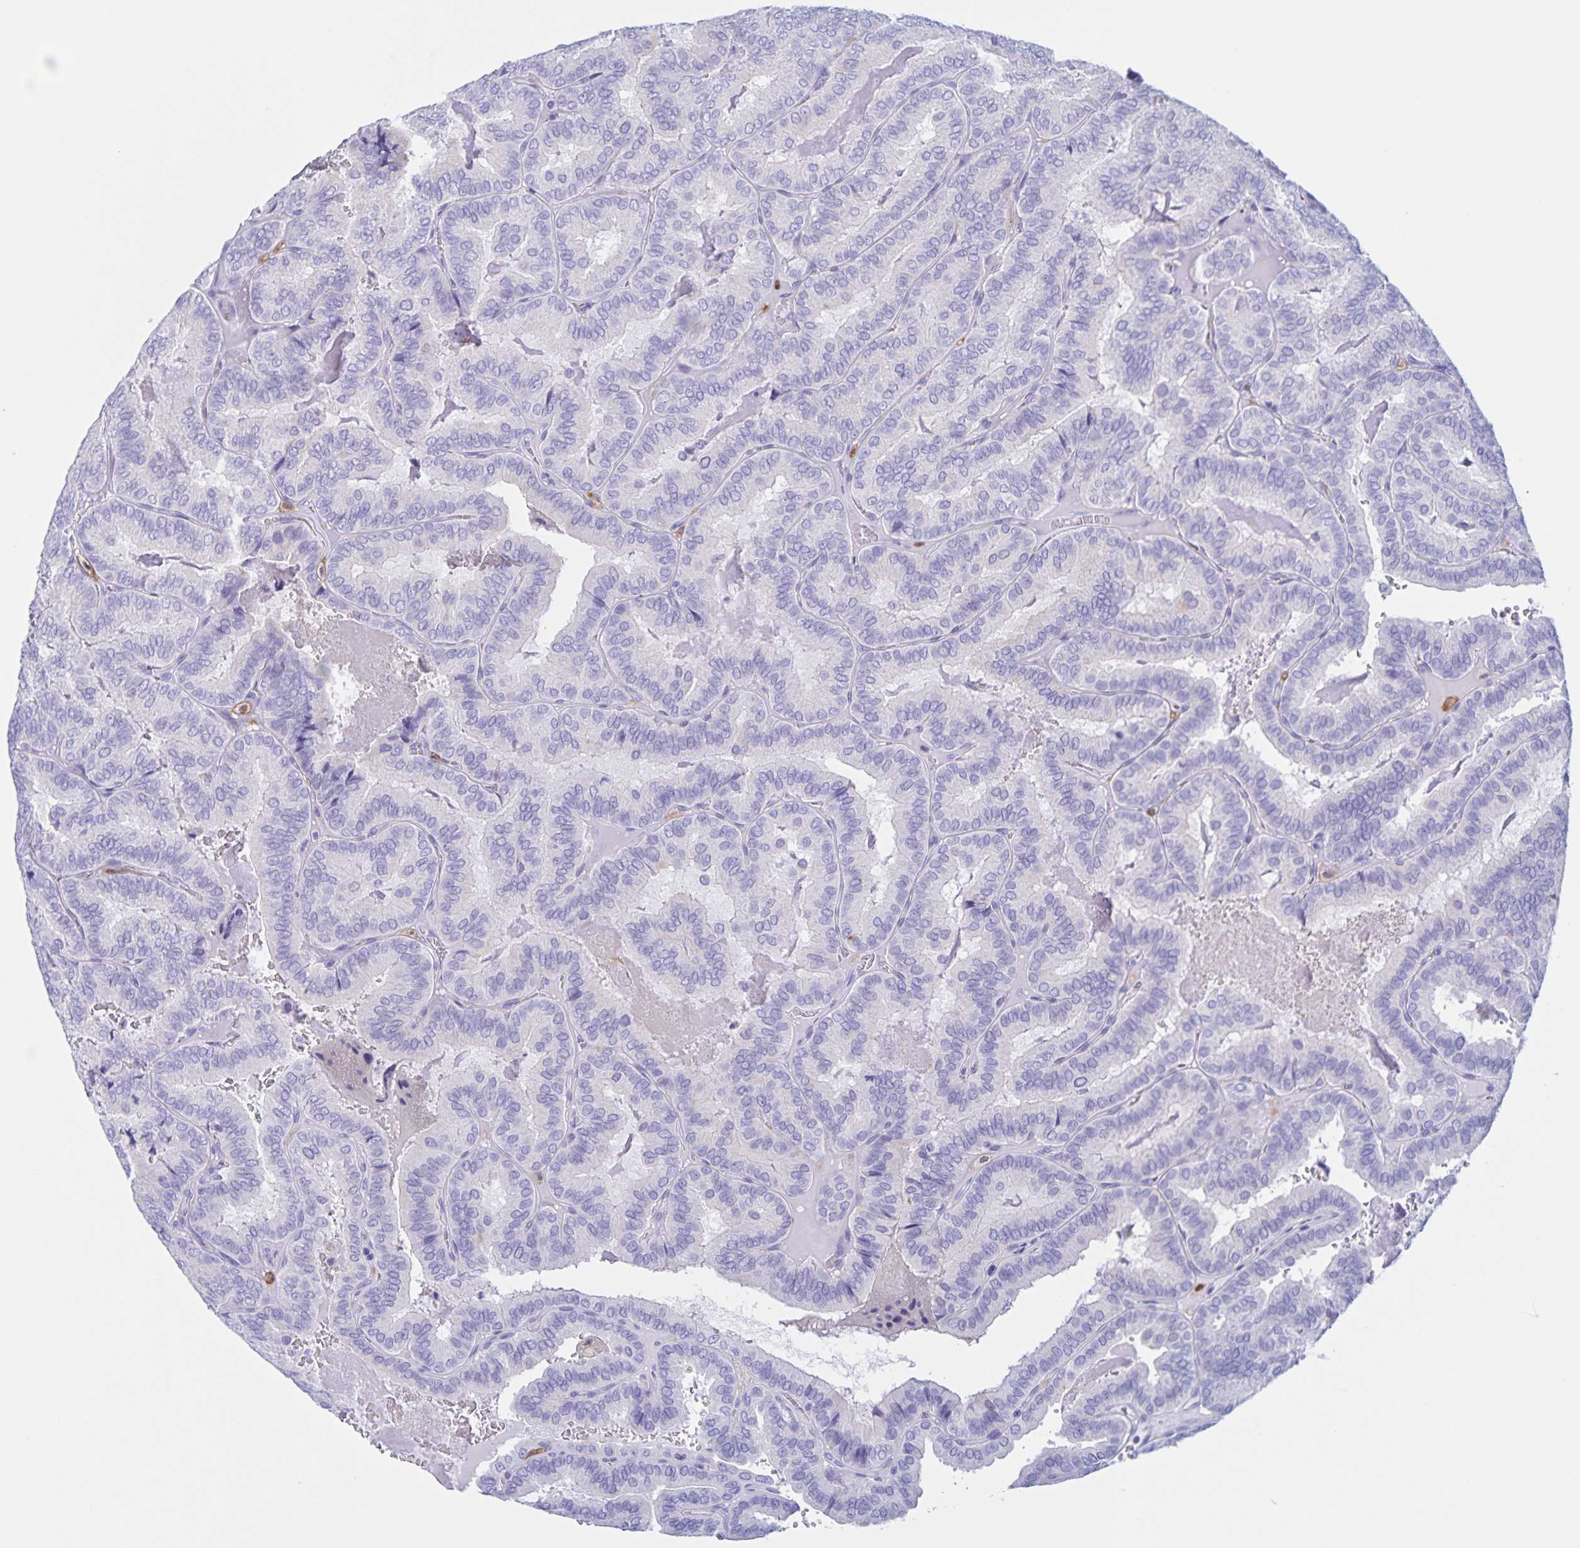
{"staining": {"intensity": "negative", "quantity": "none", "location": "none"}, "tissue": "thyroid cancer", "cell_type": "Tumor cells", "image_type": "cancer", "snomed": [{"axis": "morphology", "description": "Papillary adenocarcinoma, NOS"}, {"axis": "topography", "description": "Thyroid gland"}], "caption": "A micrograph of human thyroid papillary adenocarcinoma is negative for staining in tumor cells. (DAB immunohistochemistry (IHC), high magnification).", "gene": "TGIF2LX", "patient": {"sex": "female", "age": 75}}